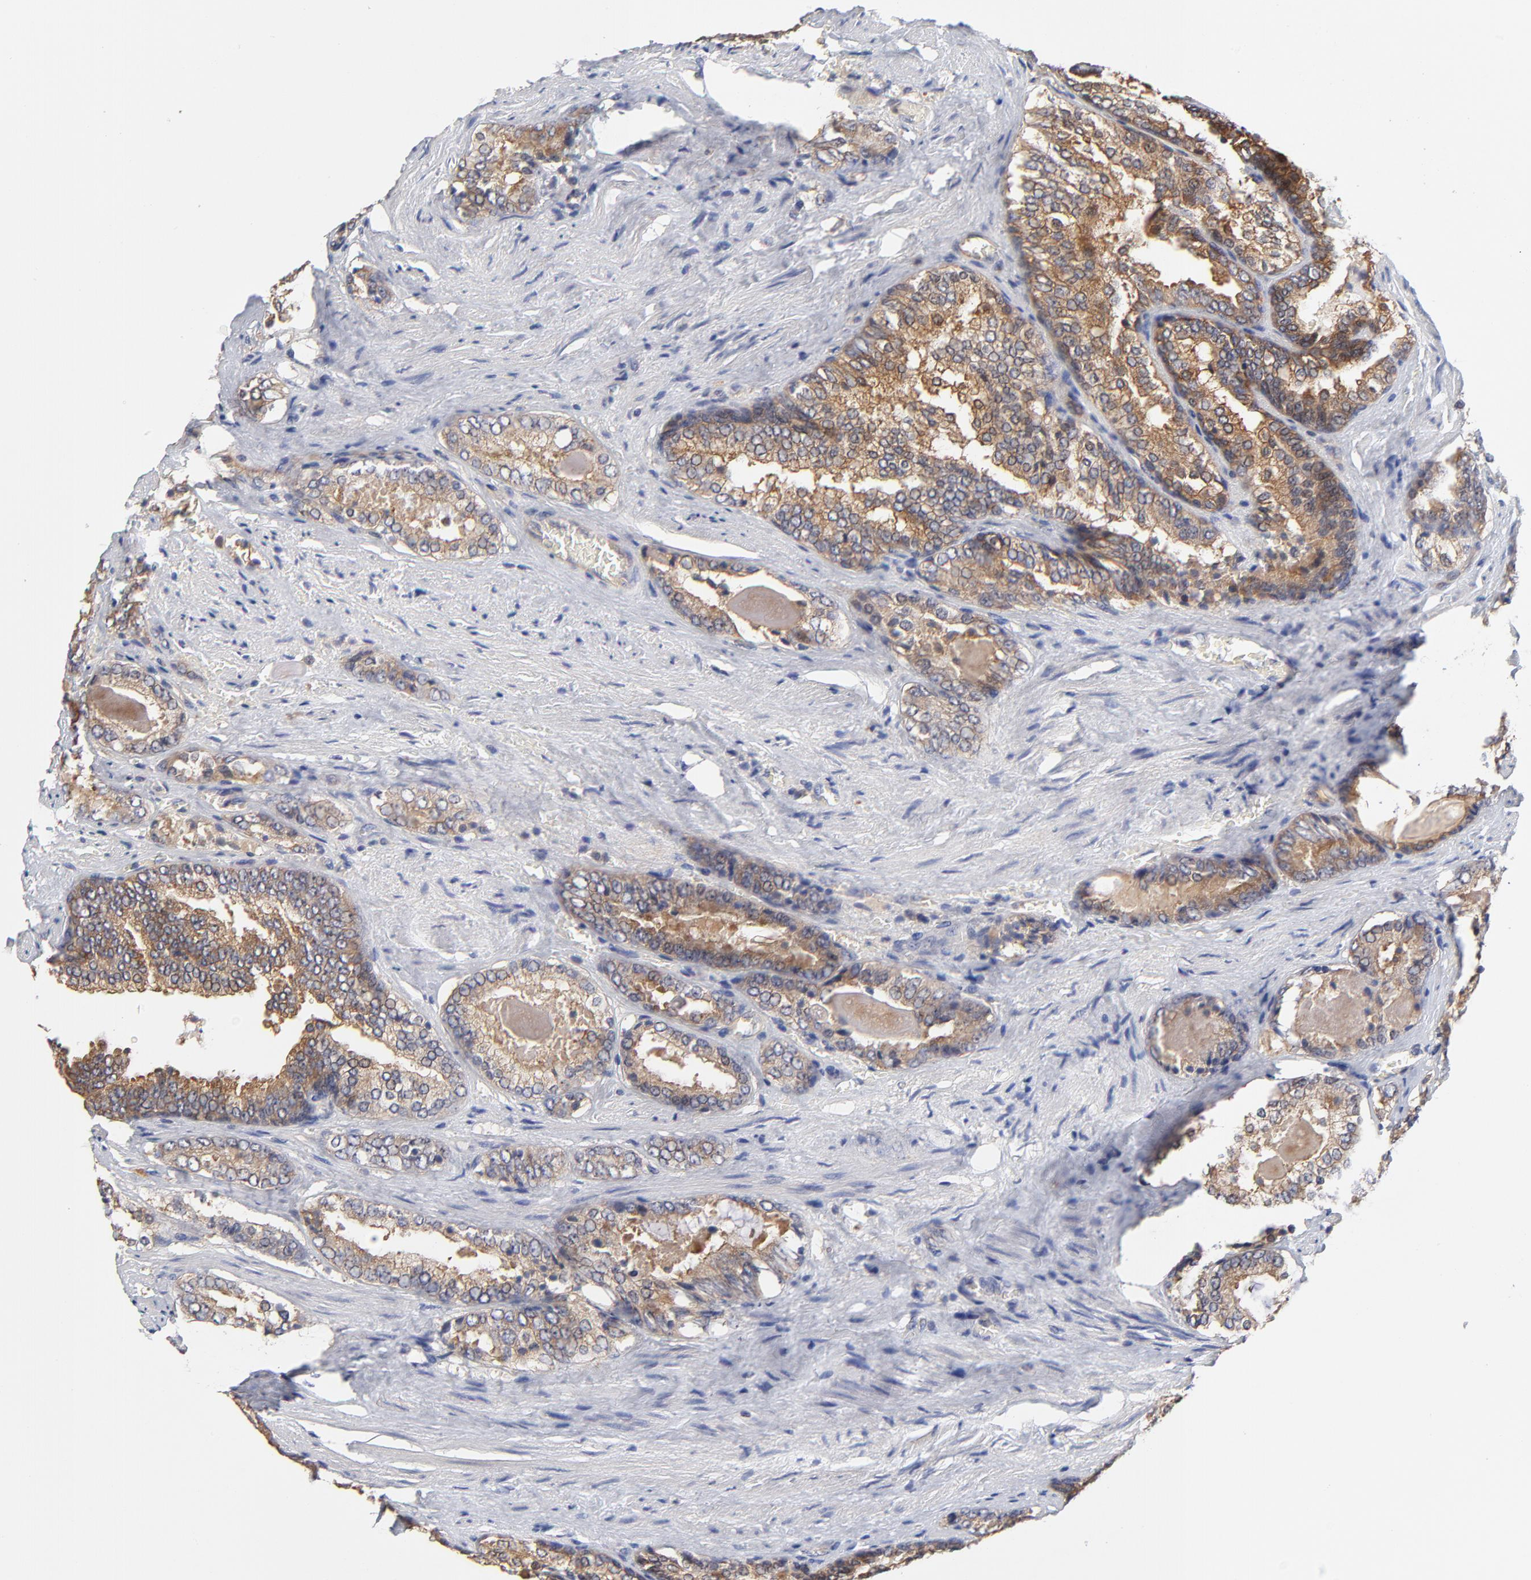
{"staining": {"intensity": "weak", "quantity": ">75%", "location": "cytoplasmic/membranous"}, "tissue": "prostate cancer", "cell_type": "Tumor cells", "image_type": "cancer", "snomed": [{"axis": "morphology", "description": "Adenocarcinoma, Medium grade"}, {"axis": "topography", "description": "Prostate"}], "caption": "Prostate cancer stained with a brown dye shows weak cytoplasmic/membranous positive positivity in about >75% of tumor cells.", "gene": "FBXL2", "patient": {"sex": "male", "age": 60}}